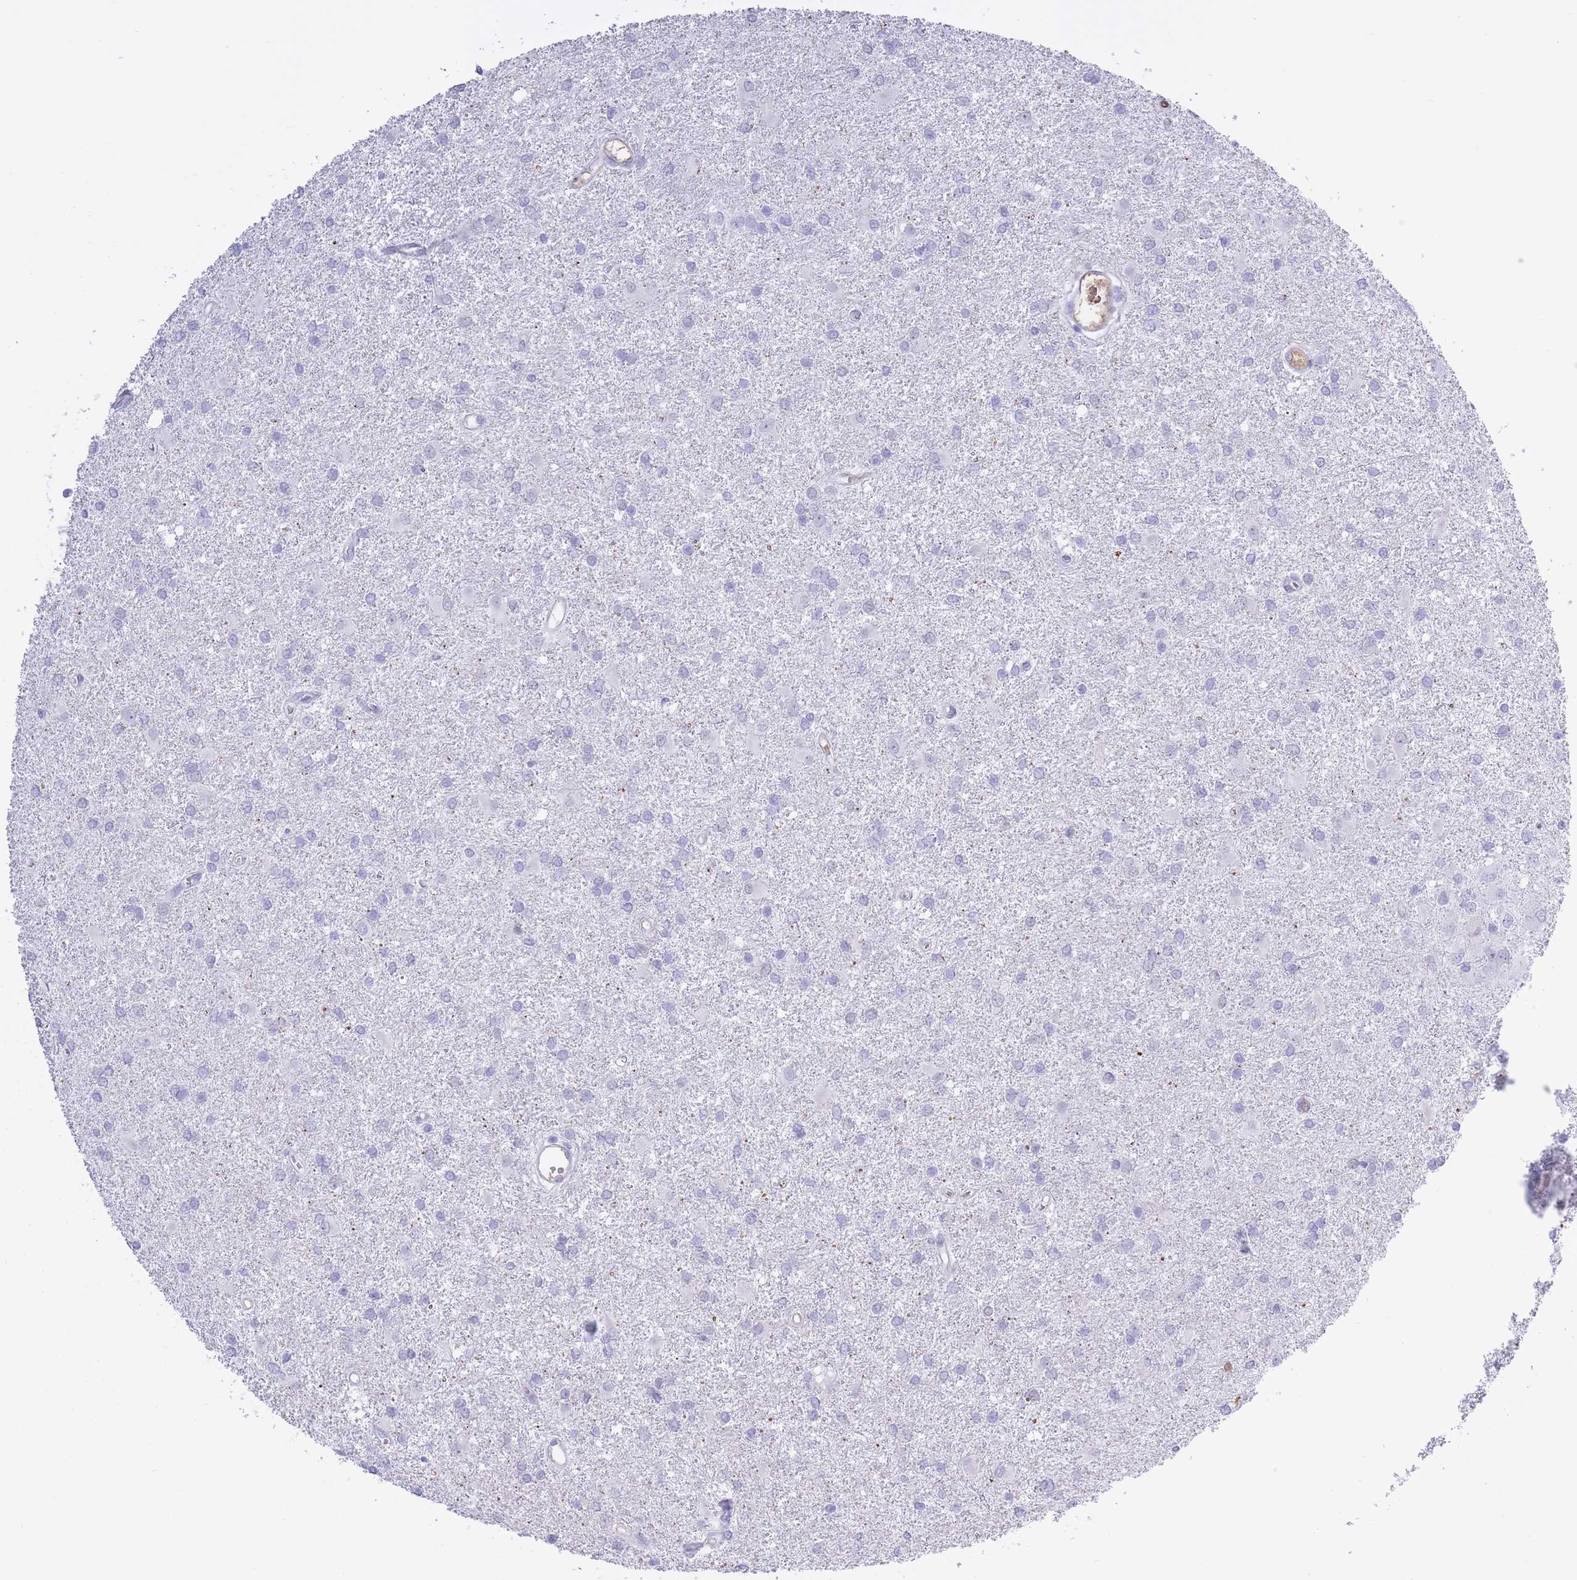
{"staining": {"intensity": "negative", "quantity": "none", "location": "none"}, "tissue": "glioma", "cell_type": "Tumor cells", "image_type": "cancer", "snomed": [{"axis": "morphology", "description": "Glioma, malignant, High grade"}, {"axis": "topography", "description": "Brain"}], "caption": "Protein analysis of glioma shows no significant positivity in tumor cells. (IHC, brightfield microscopy, high magnification).", "gene": "AP3S2", "patient": {"sex": "female", "age": 50}}